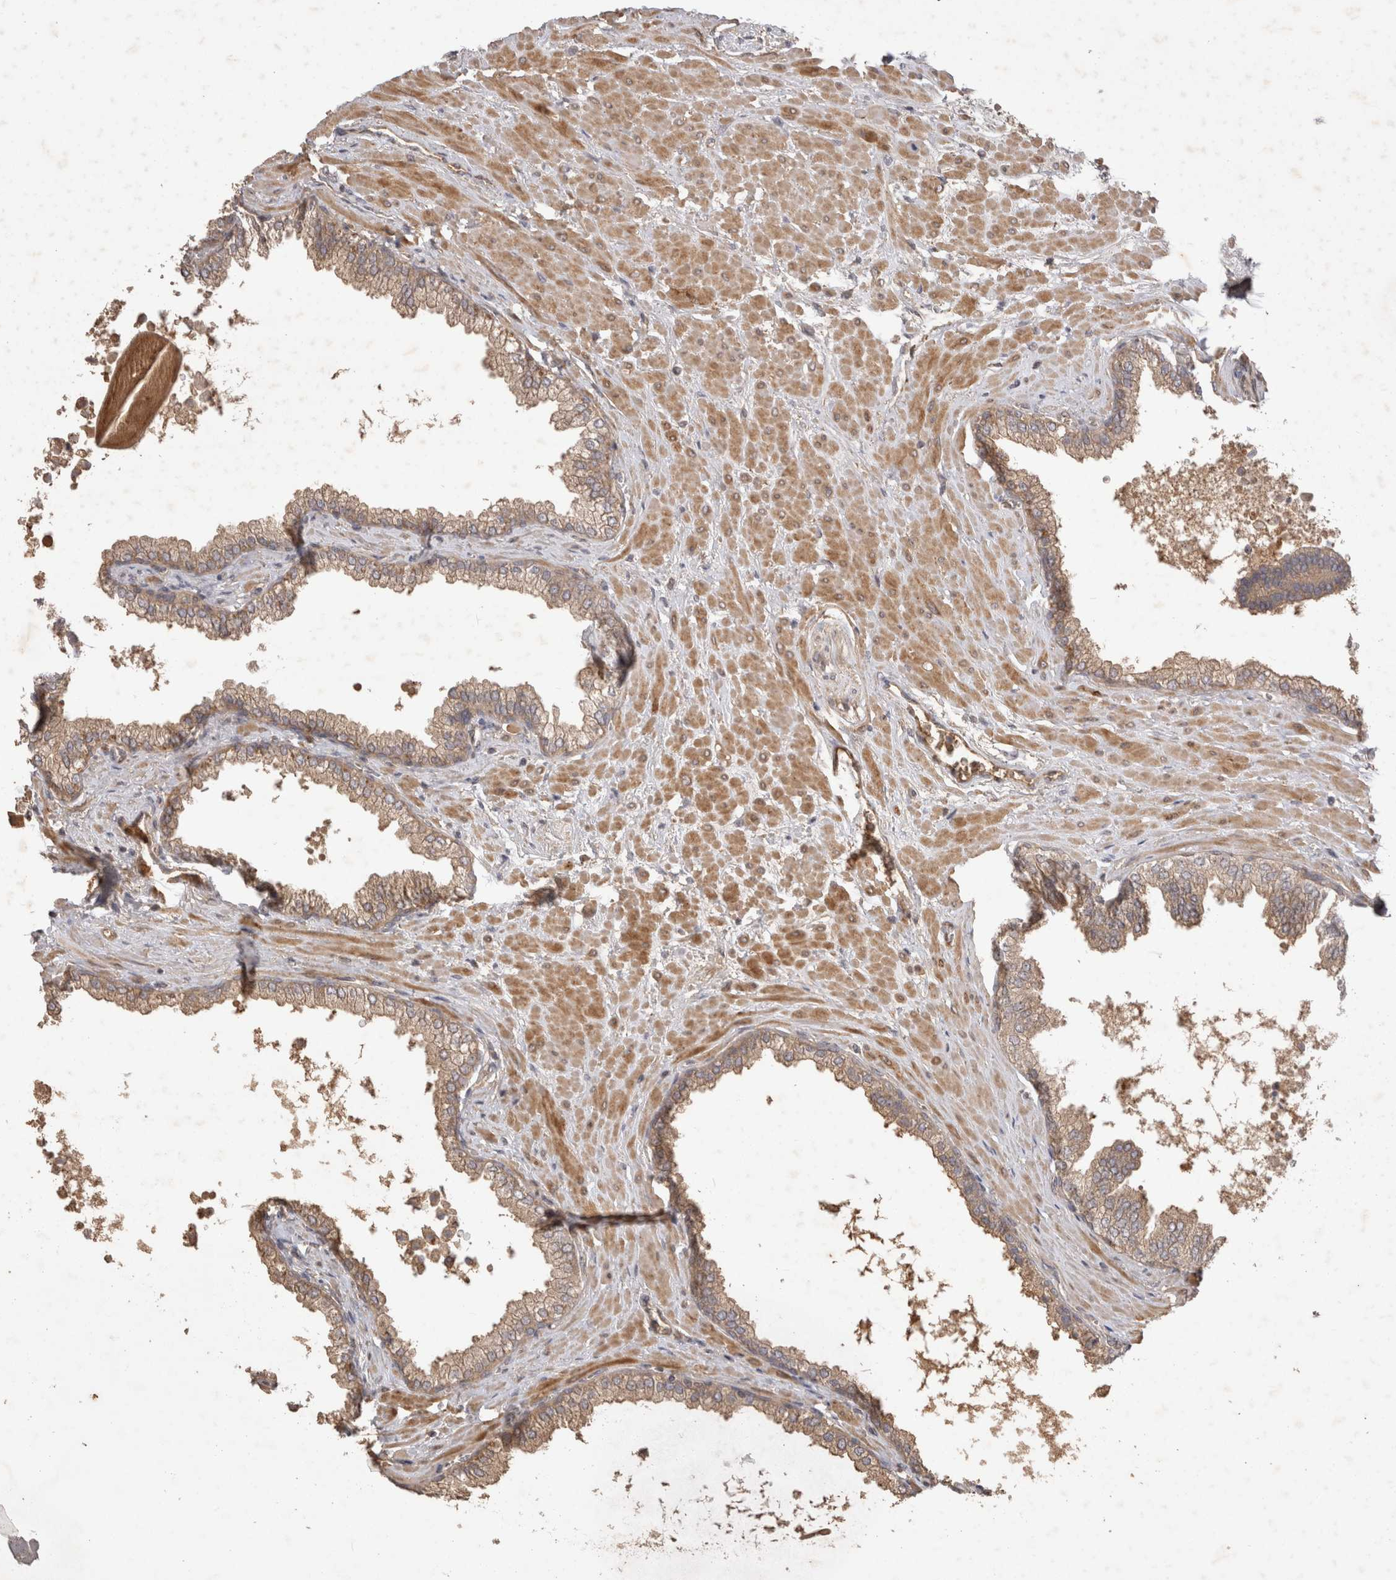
{"staining": {"intensity": "moderate", "quantity": ">75%", "location": "cytoplasmic/membranous"}, "tissue": "prostate cancer", "cell_type": "Tumor cells", "image_type": "cancer", "snomed": [{"axis": "morphology", "description": "Adenocarcinoma, Low grade"}, {"axis": "topography", "description": "Prostate"}], "caption": "Protein staining by IHC displays moderate cytoplasmic/membranous positivity in about >75% of tumor cells in prostate low-grade adenocarcinoma.", "gene": "PPP1R42", "patient": {"sex": "male", "age": 71}}